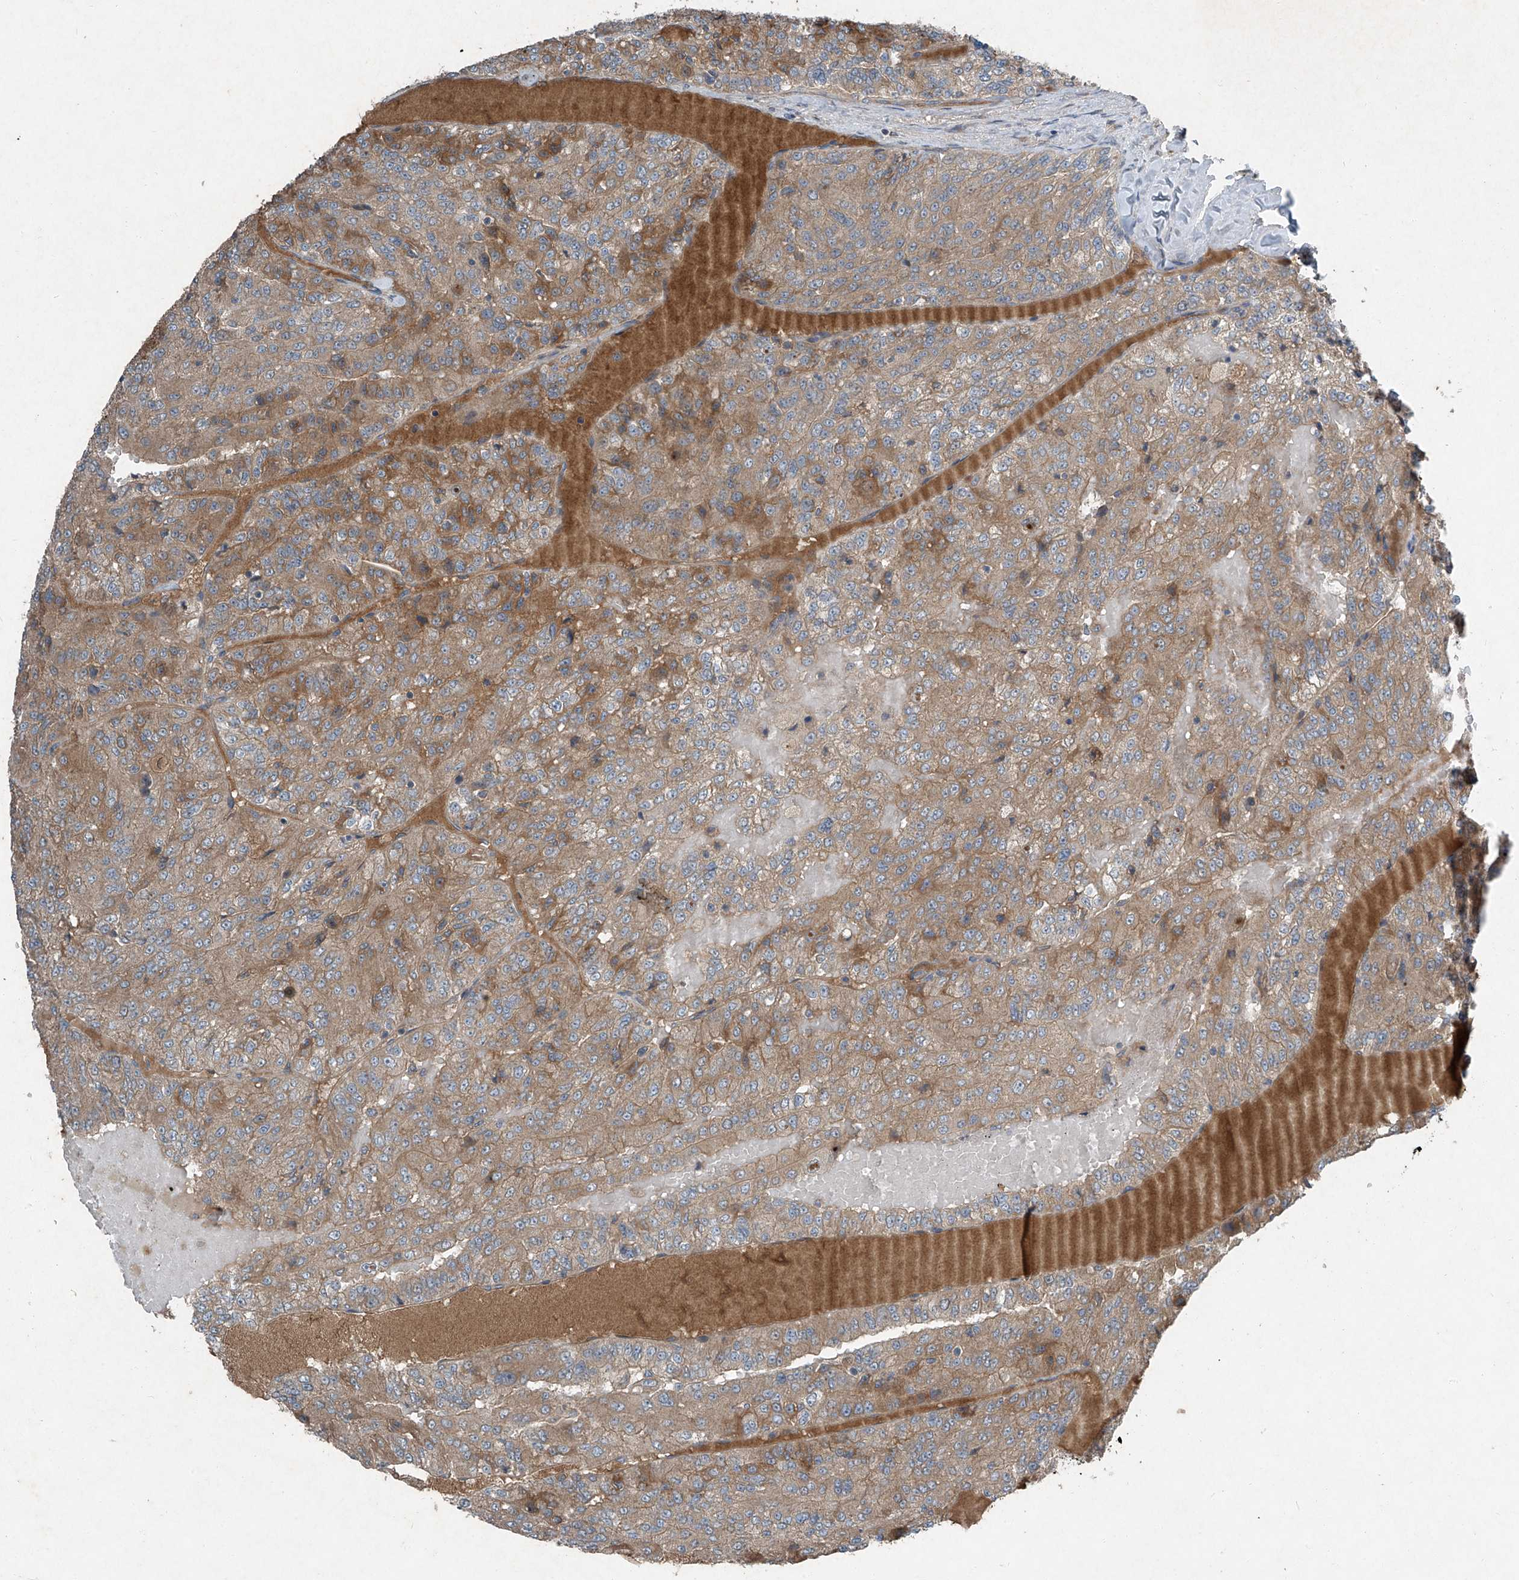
{"staining": {"intensity": "weak", "quantity": ">75%", "location": "cytoplasmic/membranous"}, "tissue": "renal cancer", "cell_type": "Tumor cells", "image_type": "cancer", "snomed": [{"axis": "morphology", "description": "Adenocarcinoma, NOS"}, {"axis": "topography", "description": "Kidney"}], "caption": "Human renal adenocarcinoma stained with a protein marker demonstrates weak staining in tumor cells.", "gene": "FOXRED2", "patient": {"sex": "female", "age": 63}}